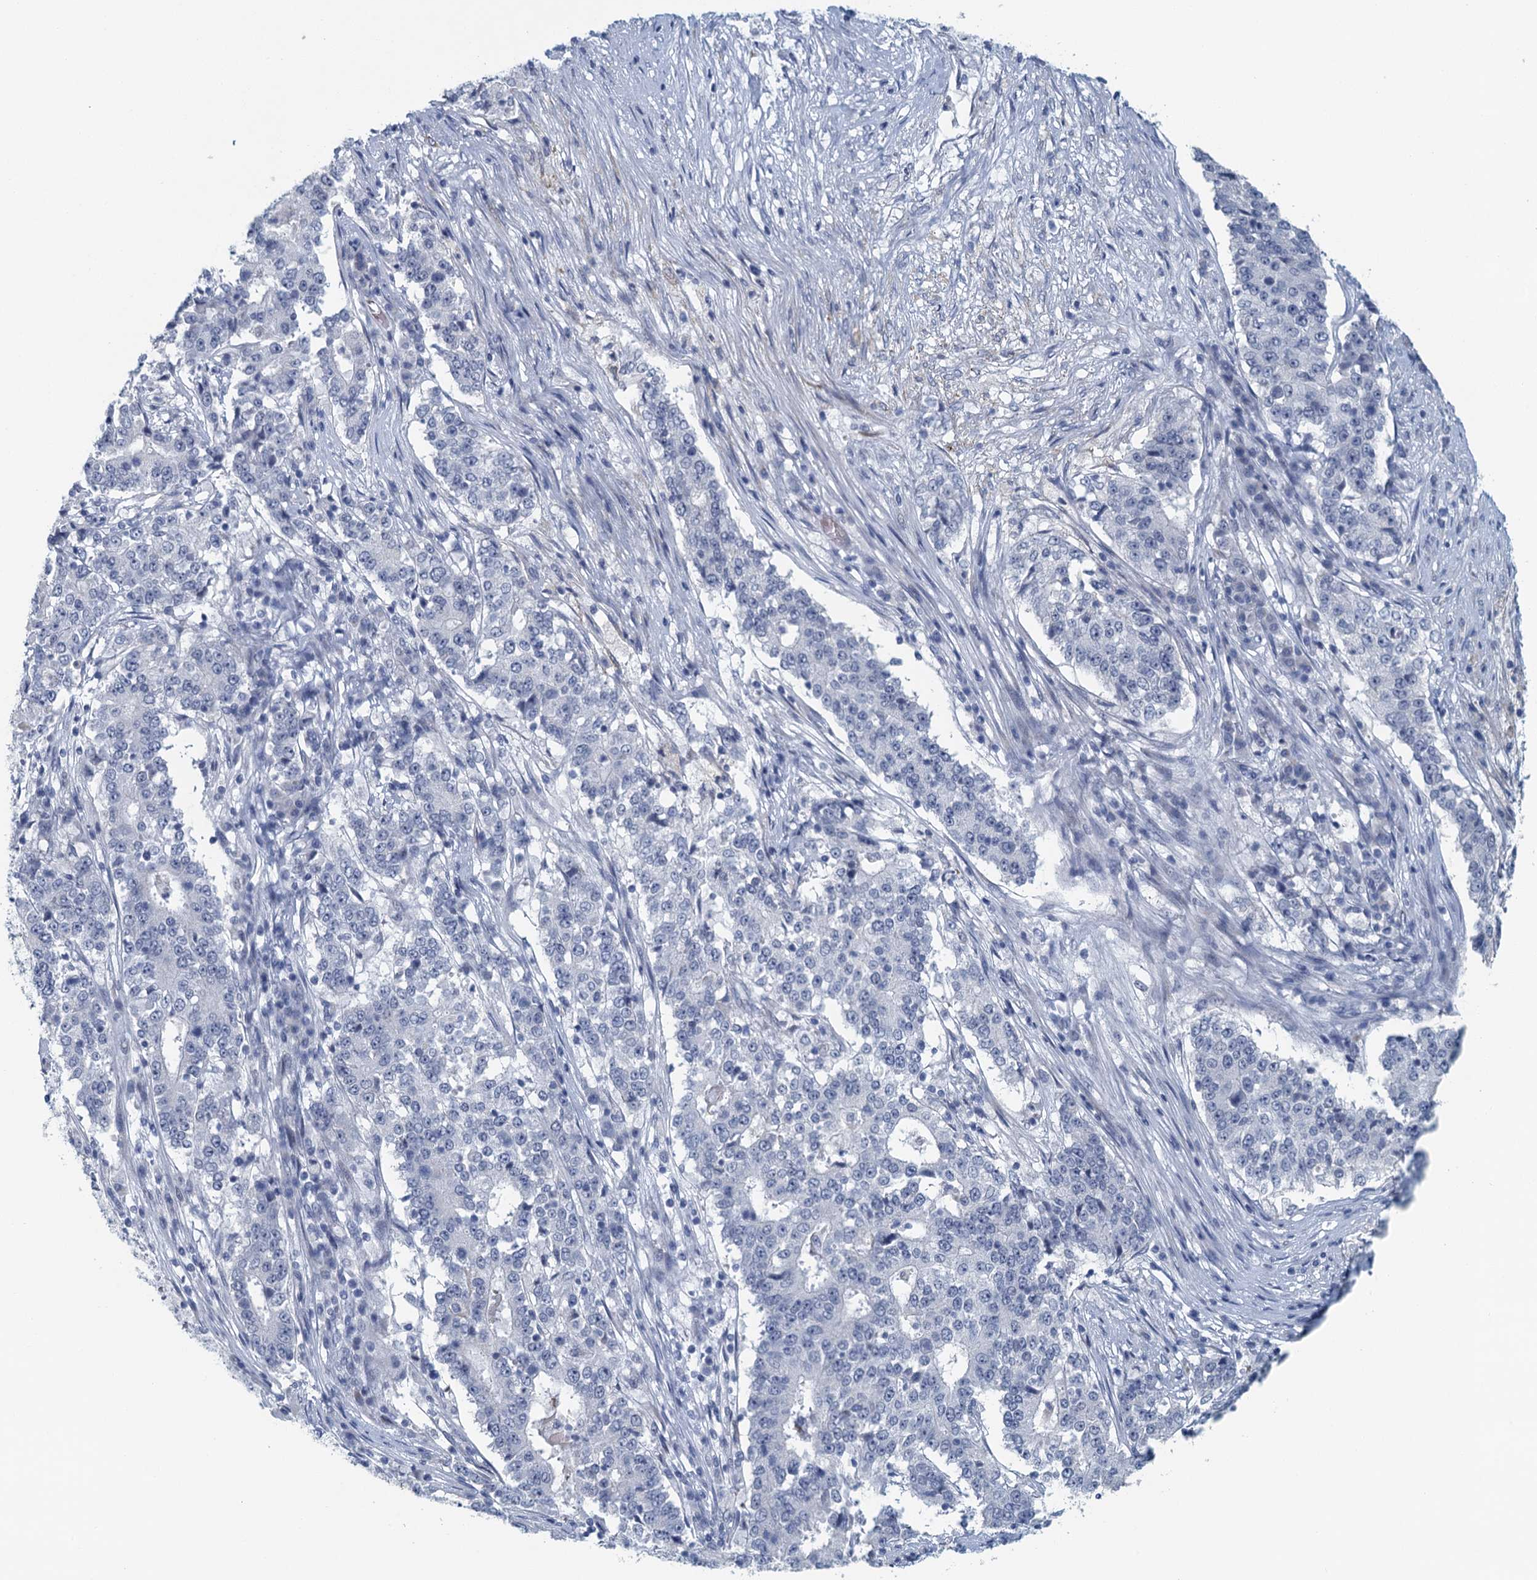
{"staining": {"intensity": "negative", "quantity": "none", "location": "none"}, "tissue": "stomach cancer", "cell_type": "Tumor cells", "image_type": "cancer", "snomed": [{"axis": "morphology", "description": "Adenocarcinoma, NOS"}, {"axis": "topography", "description": "Stomach"}], "caption": "Histopathology image shows no significant protein expression in tumor cells of adenocarcinoma (stomach).", "gene": "TTLL9", "patient": {"sex": "male", "age": 59}}